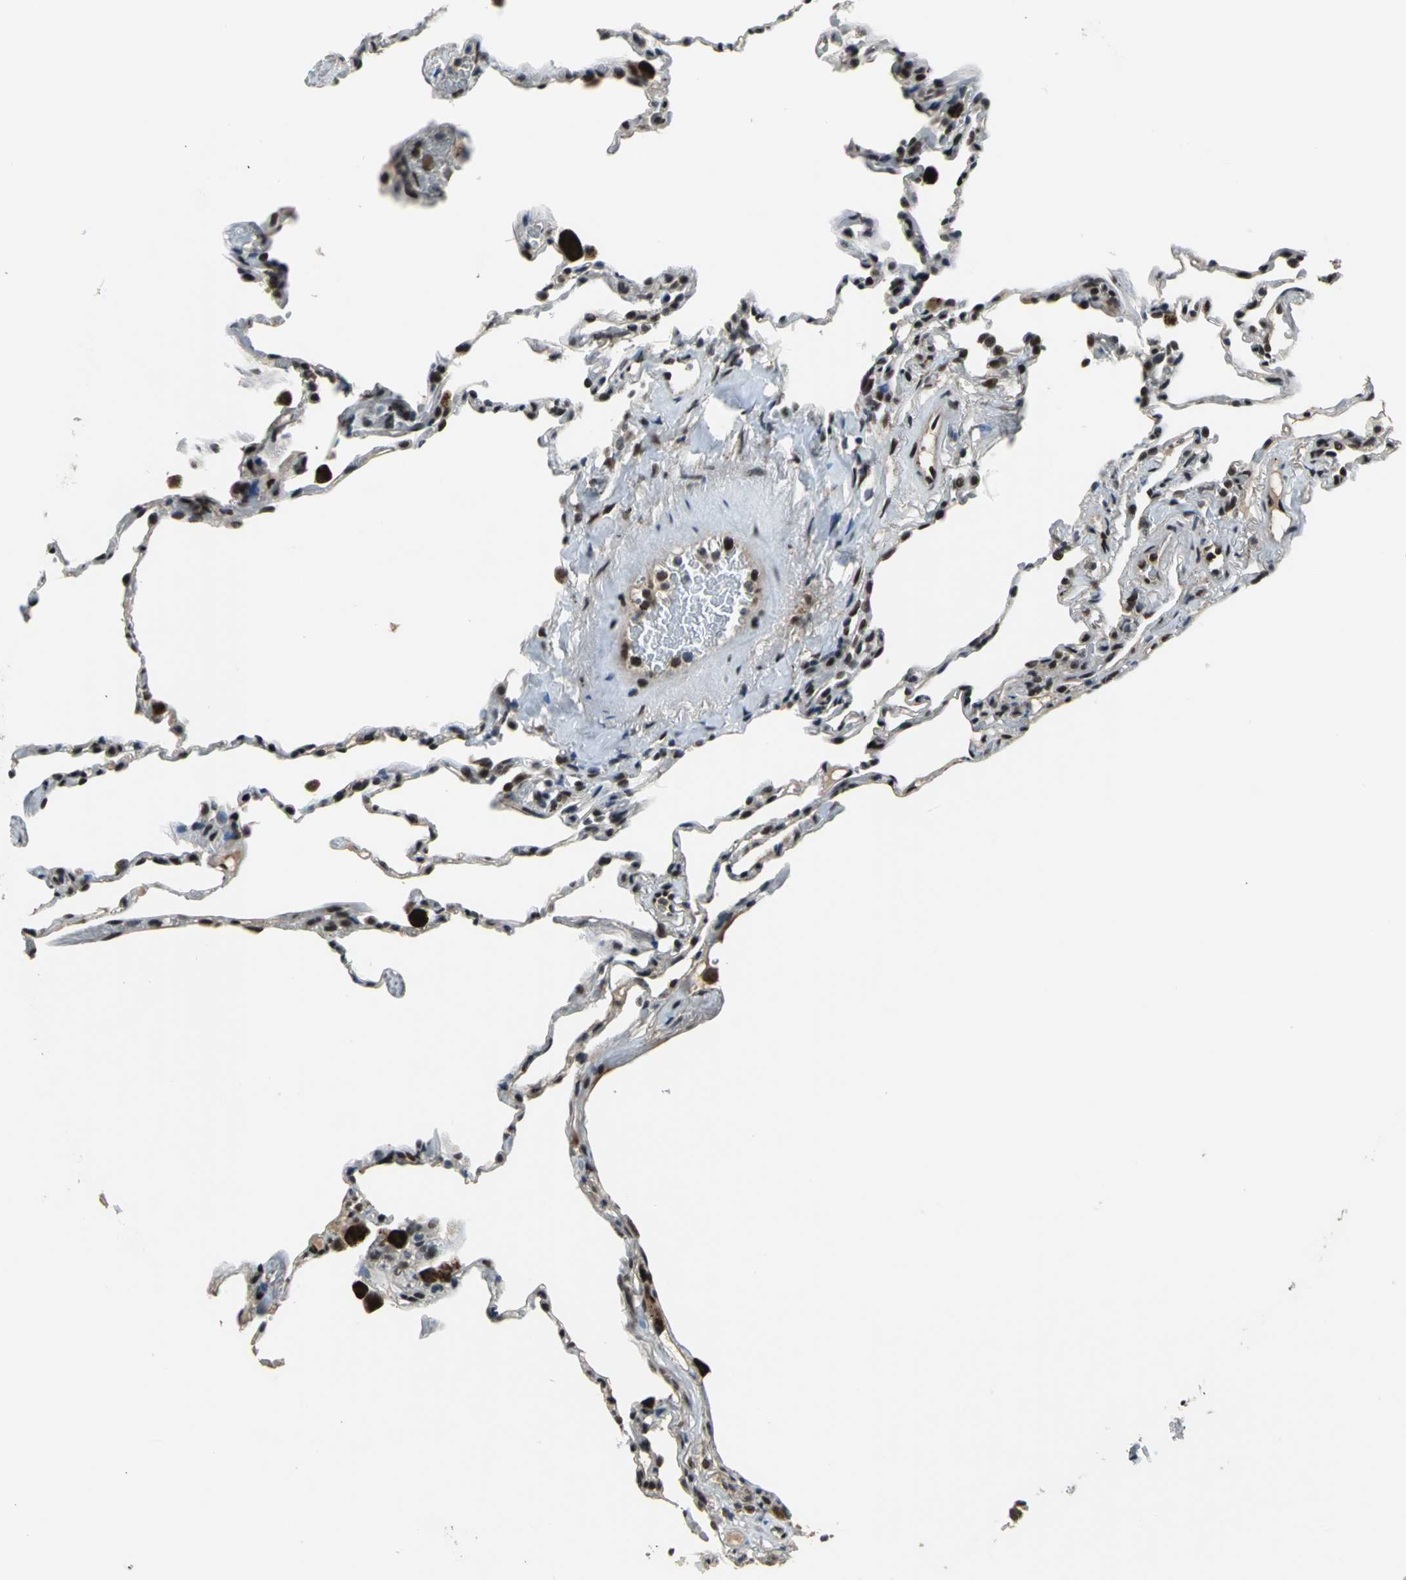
{"staining": {"intensity": "moderate", "quantity": ">75%", "location": "nuclear"}, "tissue": "lung", "cell_type": "Alveolar cells", "image_type": "normal", "snomed": [{"axis": "morphology", "description": "Normal tissue, NOS"}, {"axis": "topography", "description": "Lung"}], "caption": "Immunohistochemical staining of unremarkable lung exhibits medium levels of moderate nuclear positivity in about >75% of alveolar cells.", "gene": "ELF2", "patient": {"sex": "male", "age": 59}}